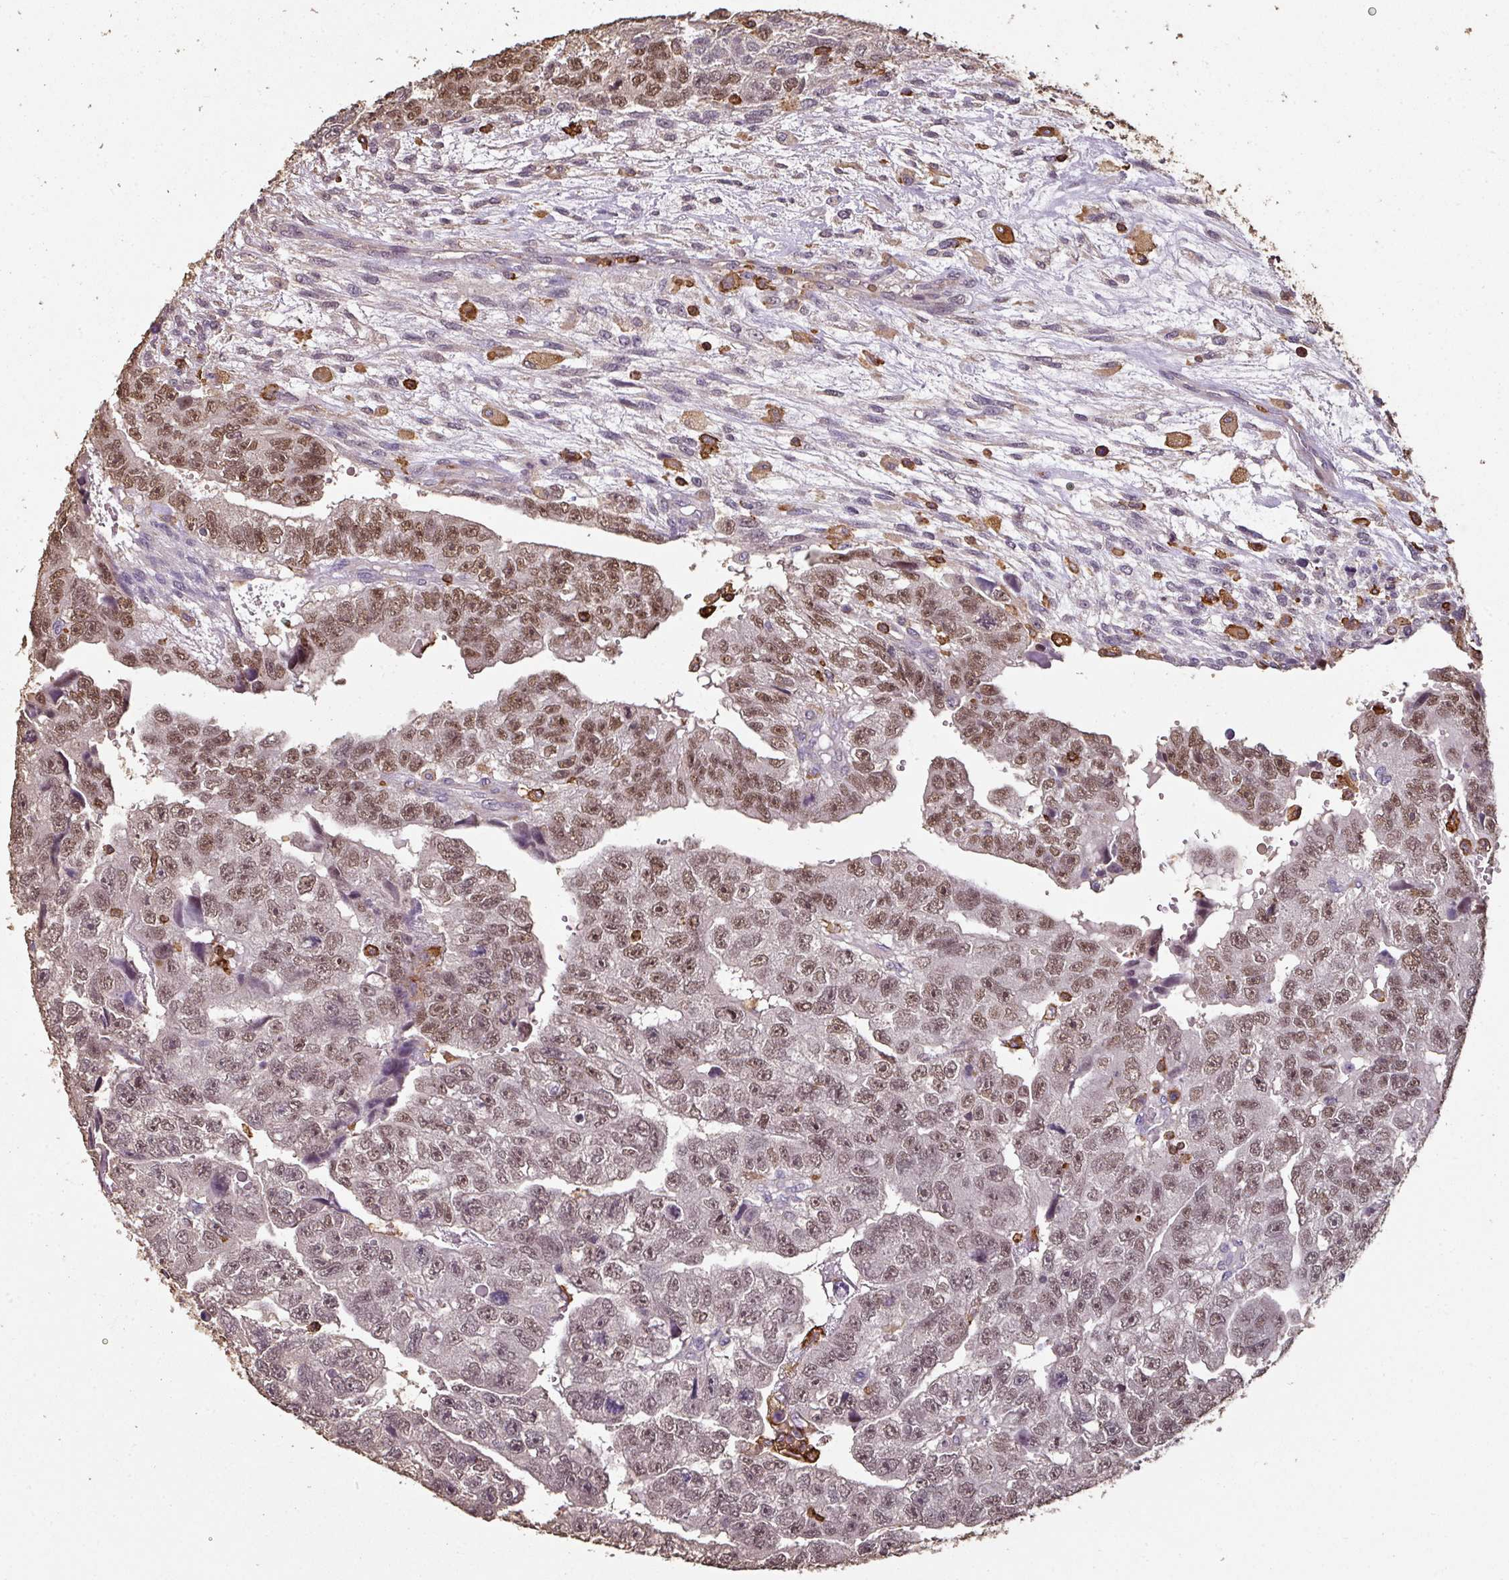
{"staining": {"intensity": "moderate", "quantity": "25%-75%", "location": "nuclear"}, "tissue": "testis cancer", "cell_type": "Tumor cells", "image_type": "cancer", "snomed": [{"axis": "morphology", "description": "Carcinoma, Embryonal, NOS"}, {"axis": "topography", "description": "Testis"}], "caption": "Immunohistochemical staining of human testis cancer (embryonal carcinoma) demonstrates medium levels of moderate nuclear protein staining in approximately 25%-75% of tumor cells. The staining is performed using DAB brown chromogen to label protein expression. The nuclei are counter-stained blue using hematoxylin.", "gene": "OLFML2B", "patient": {"sex": "male", "age": 20}}